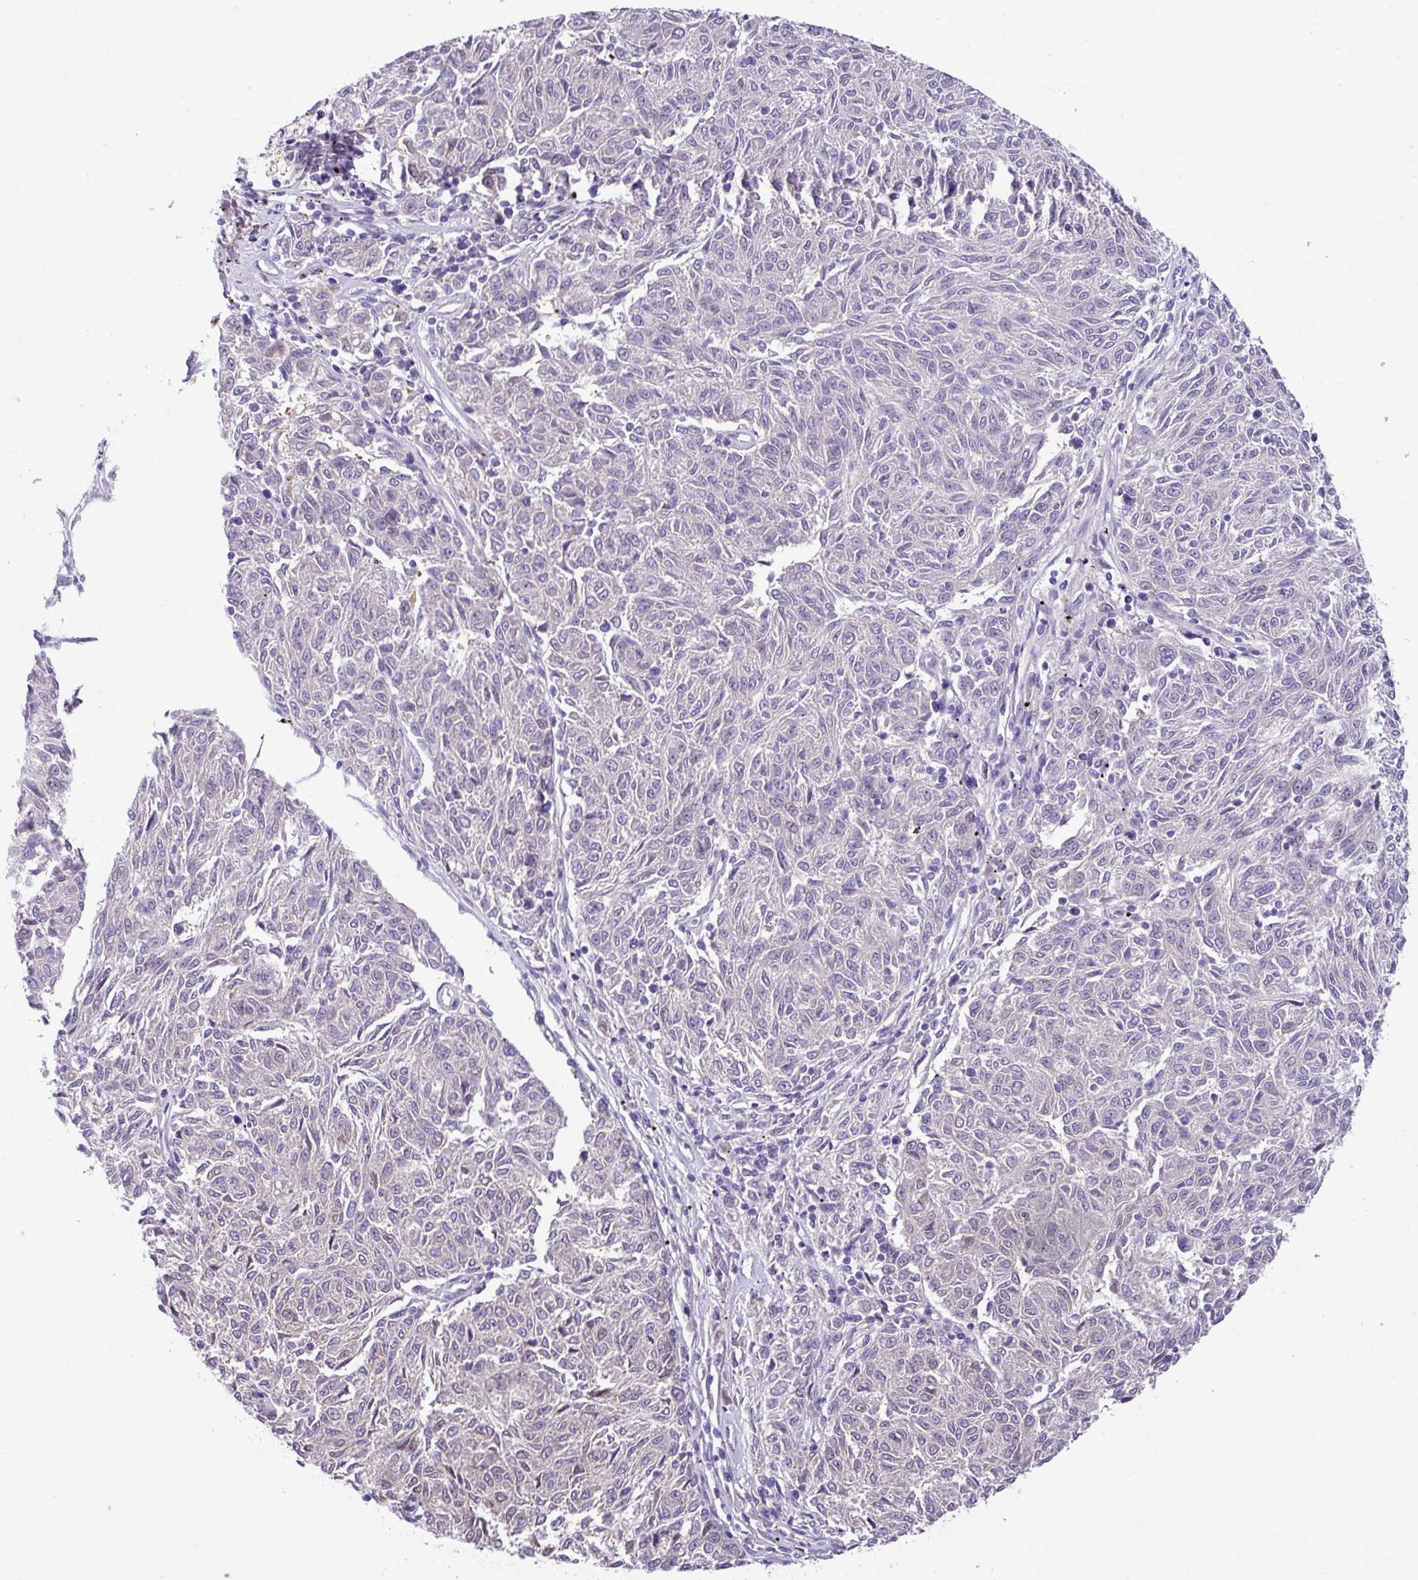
{"staining": {"intensity": "negative", "quantity": "none", "location": "none"}, "tissue": "melanoma", "cell_type": "Tumor cells", "image_type": "cancer", "snomed": [{"axis": "morphology", "description": "Malignant melanoma, NOS"}, {"axis": "topography", "description": "Skin"}], "caption": "Human malignant melanoma stained for a protein using immunohistochemistry (IHC) reveals no positivity in tumor cells.", "gene": "DNAL1", "patient": {"sex": "female", "age": 72}}